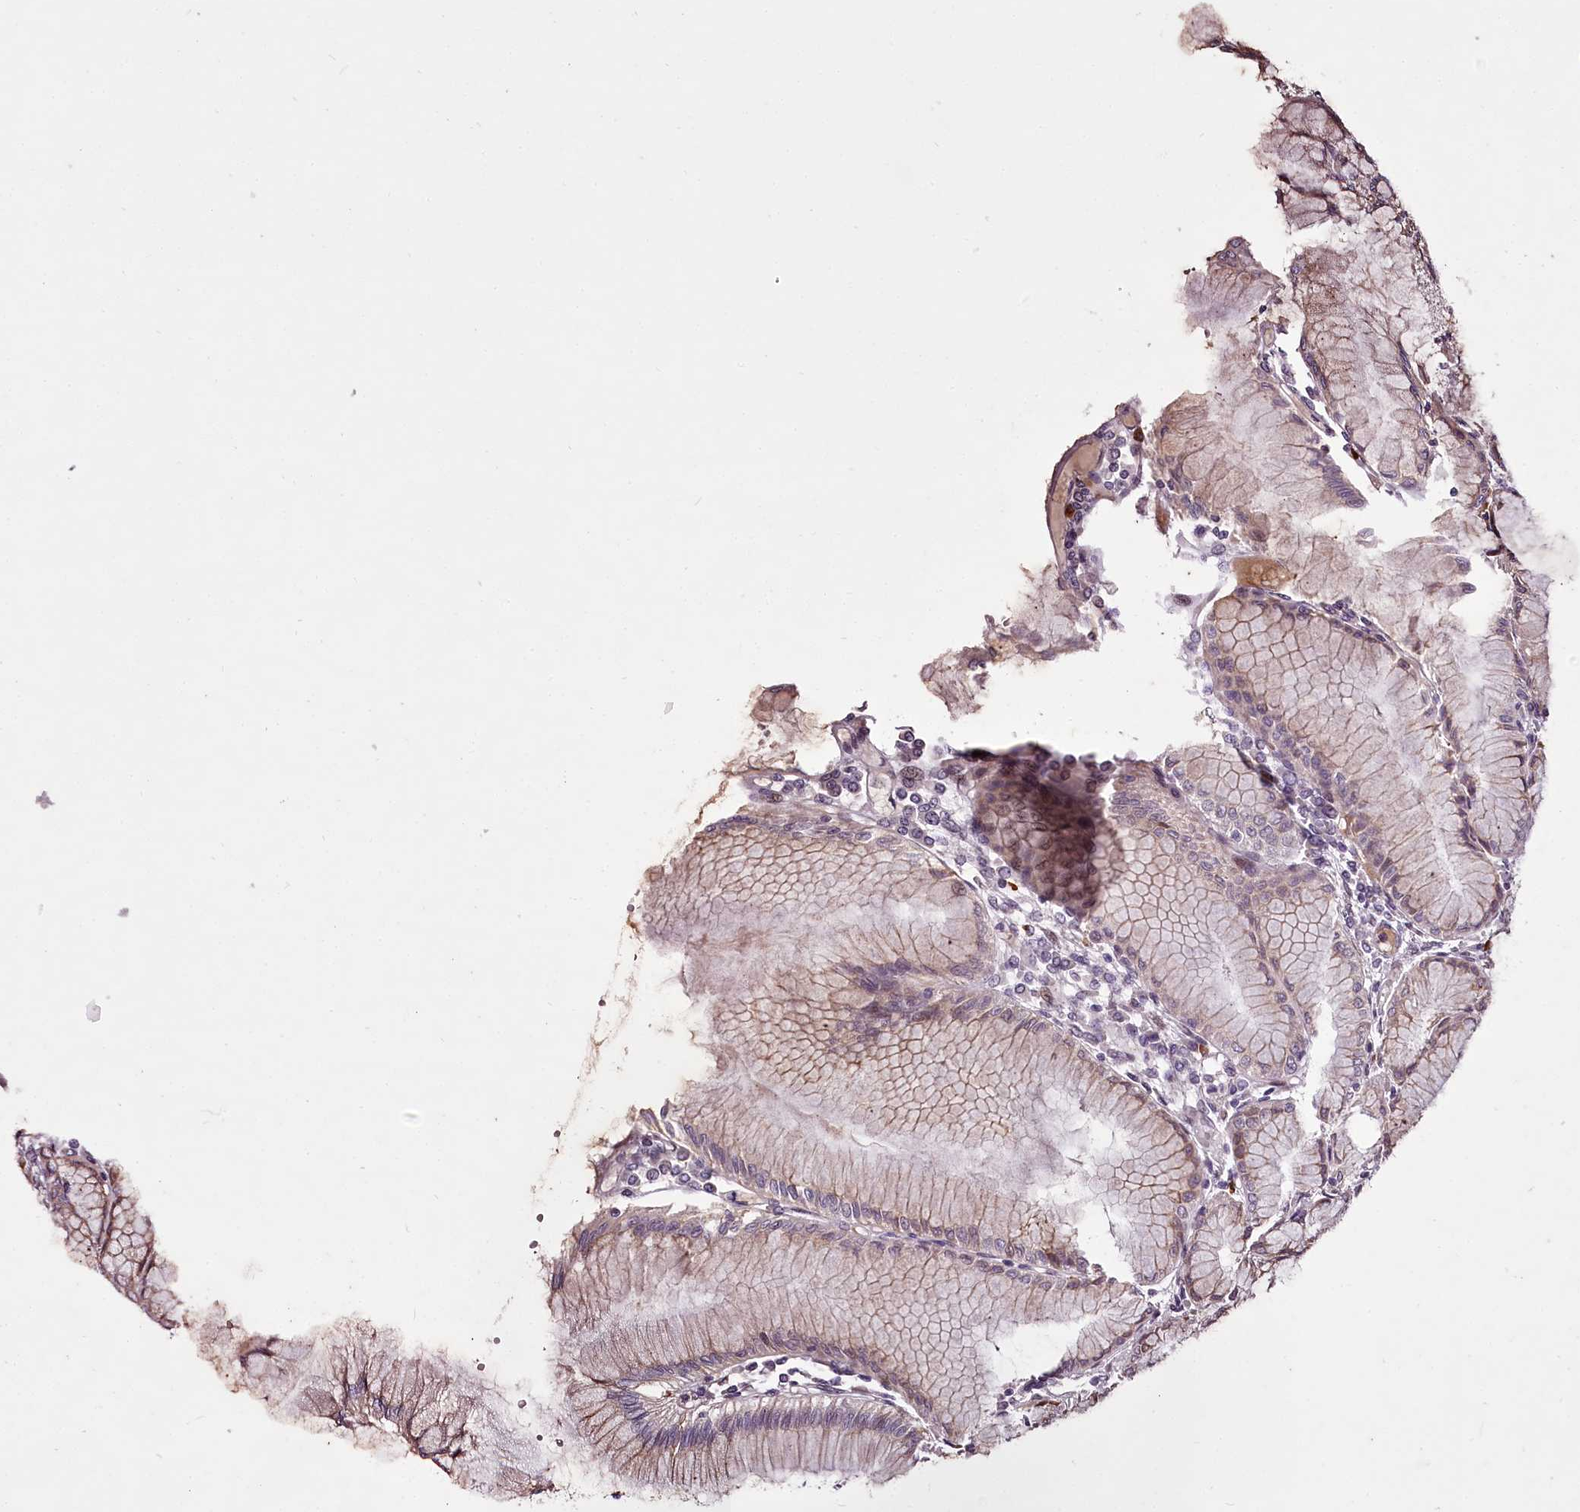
{"staining": {"intensity": "weak", "quantity": "25%-75%", "location": "cytoplasmic/membranous,nuclear"}, "tissue": "stomach", "cell_type": "Glandular cells", "image_type": "normal", "snomed": [{"axis": "morphology", "description": "Normal tissue, NOS"}, {"axis": "topography", "description": "Stomach"}], "caption": "A brown stain labels weak cytoplasmic/membranous,nuclear positivity of a protein in glandular cells of benign human stomach. (DAB (3,3'-diaminobenzidine) IHC, brown staining for protein, blue staining for nuclei).", "gene": "C1orf56", "patient": {"sex": "female", "age": 57}}